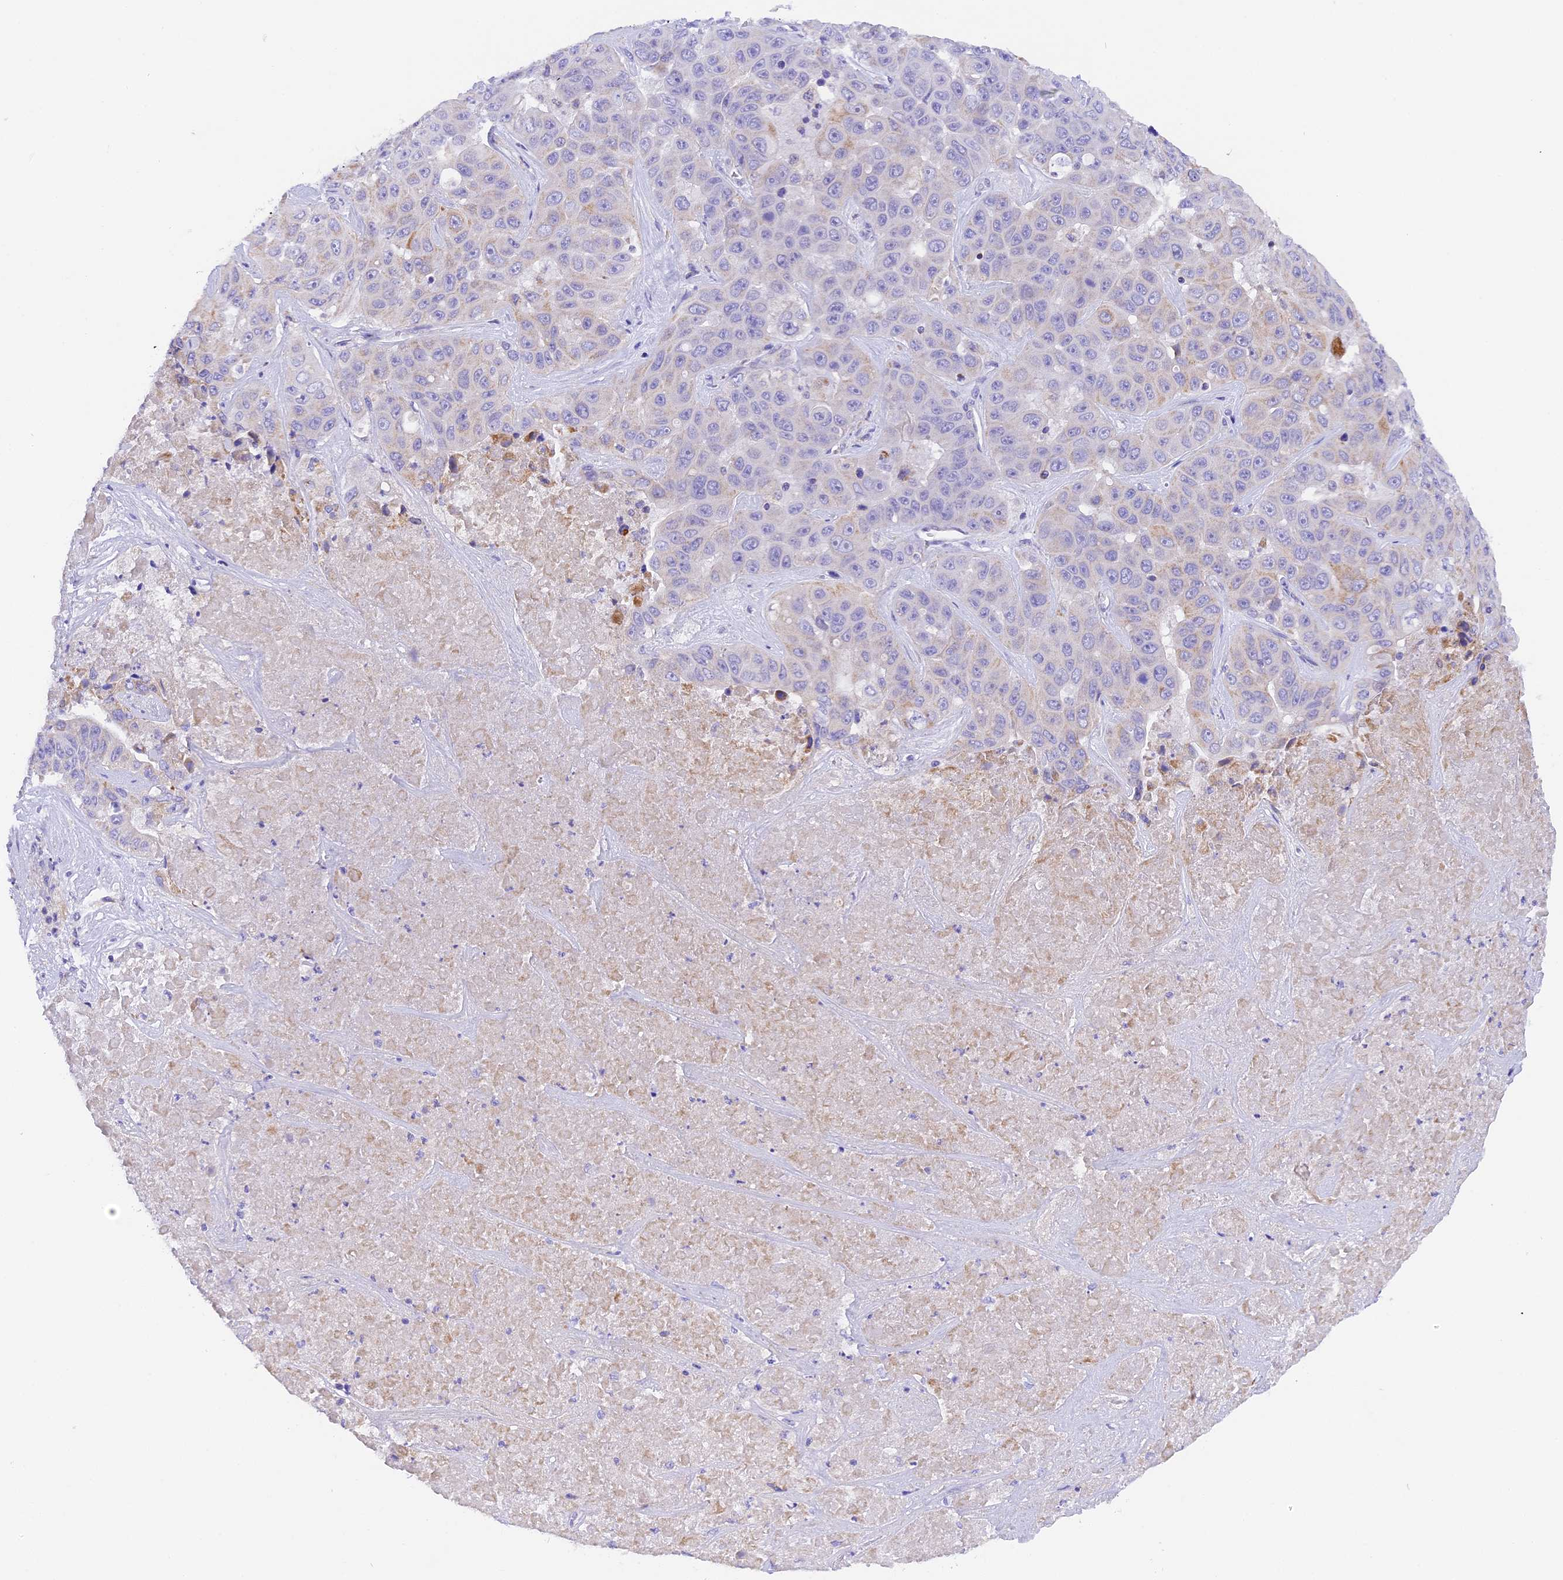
{"staining": {"intensity": "negative", "quantity": "none", "location": "none"}, "tissue": "liver cancer", "cell_type": "Tumor cells", "image_type": "cancer", "snomed": [{"axis": "morphology", "description": "Cholangiocarcinoma"}, {"axis": "topography", "description": "Liver"}], "caption": "This micrograph is of liver cancer (cholangiocarcinoma) stained with immunohistochemistry (IHC) to label a protein in brown with the nuclei are counter-stained blue. There is no staining in tumor cells. (DAB (3,3'-diaminobenzidine) immunohistochemistry visualized using brightfield microscopy, high magnification).", "gene": "COL6A5", "patient": {"sex": "female", "age": 52}}